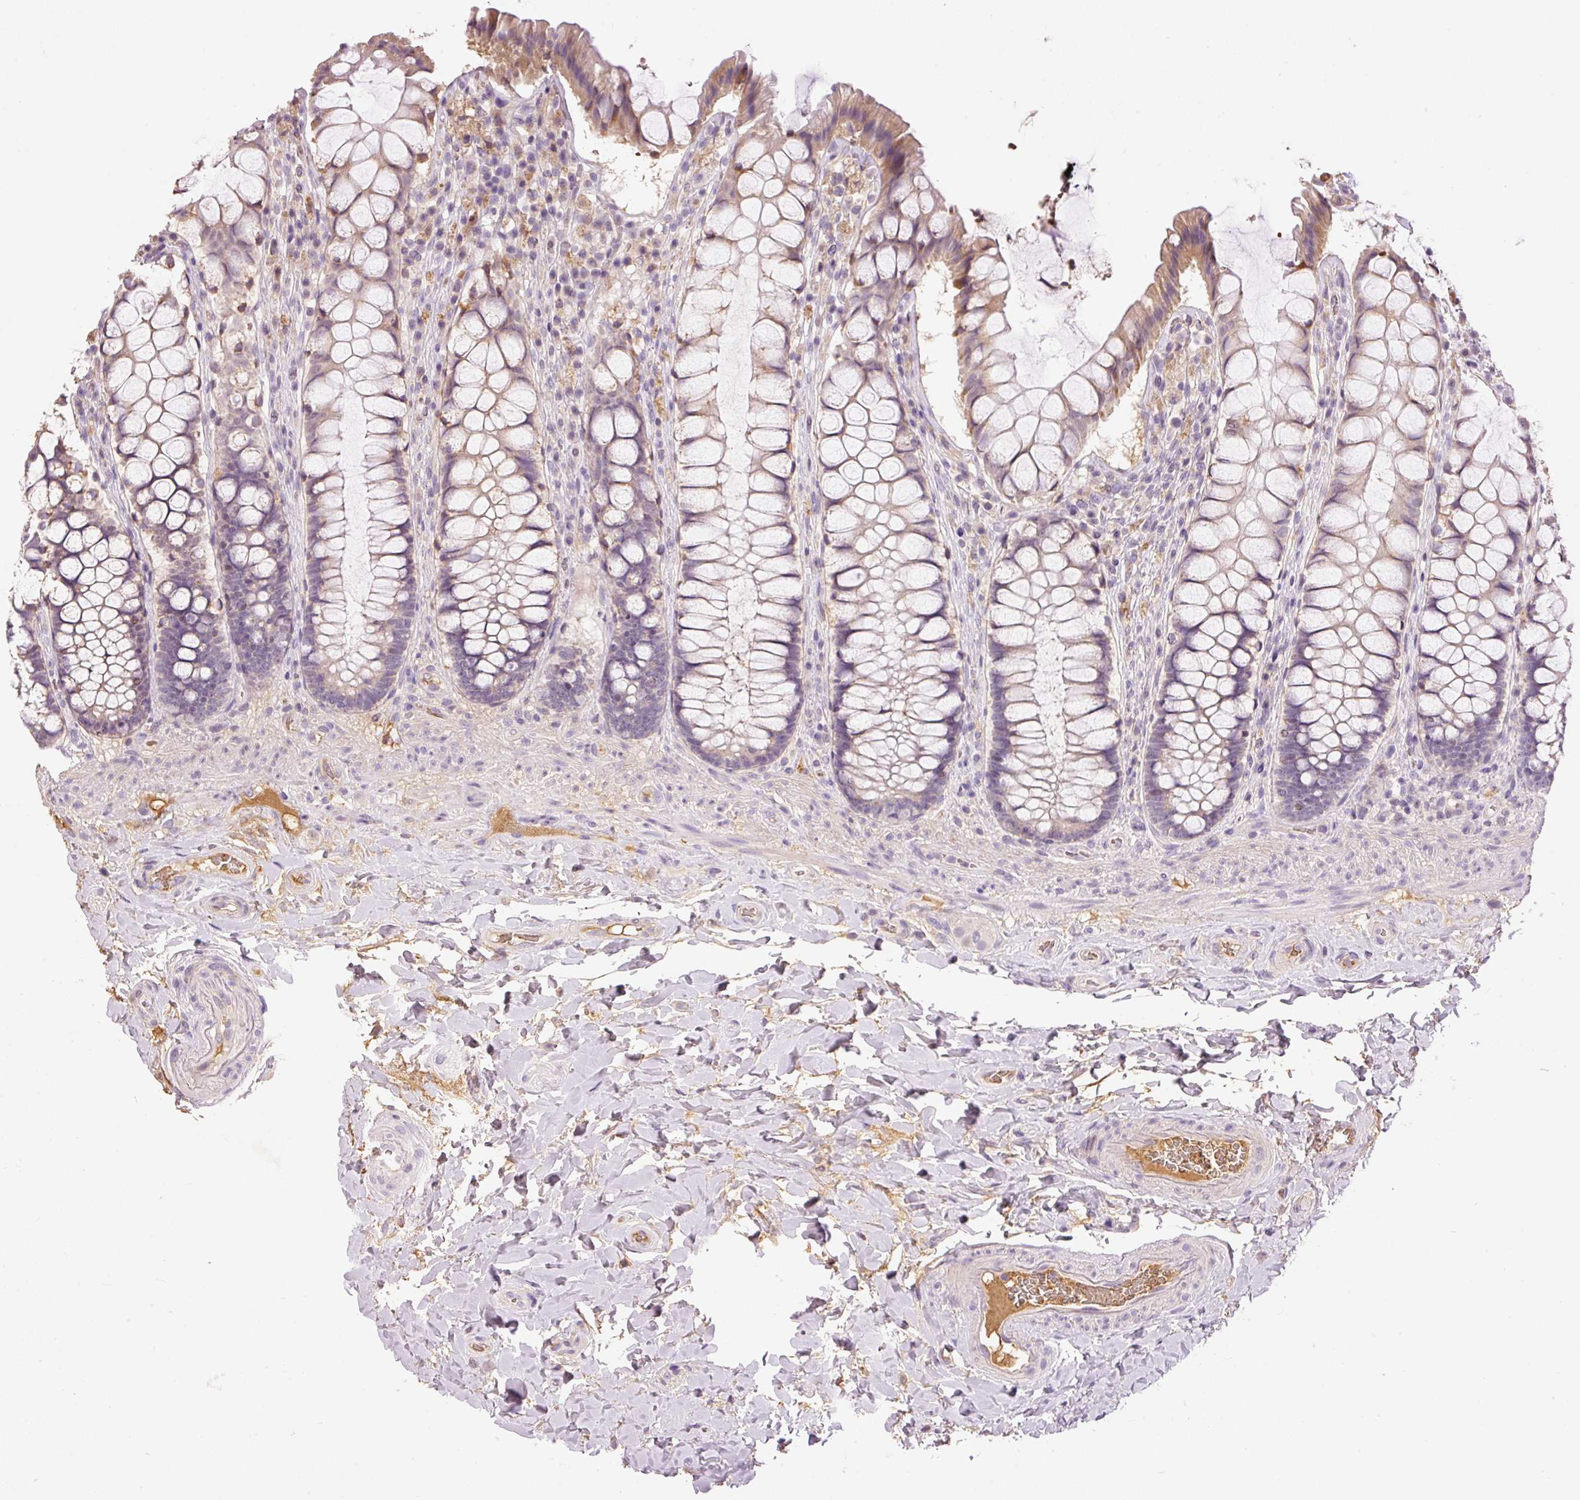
{"staining": {"intensity": "moderate", "quantity": "25%-75%", "location": "cytoplasmic/membranous"}, "tissue": "rectum", "cell_type": "Glandular cells", "image_type": "normal", "snomed": [{"axis": "morphology", "description": "Normal tissue, NOS"}, {"axis": "topography", "description": "Rectum"}], "caption": "Brown immunohistochemical staining in benign human rectum exhibits moderate cytoplasmic/membranous staining in about 25%-75% of glandular cells.", "gene": "CMTM8", "patient": {"sex": "female", "age": 58}}